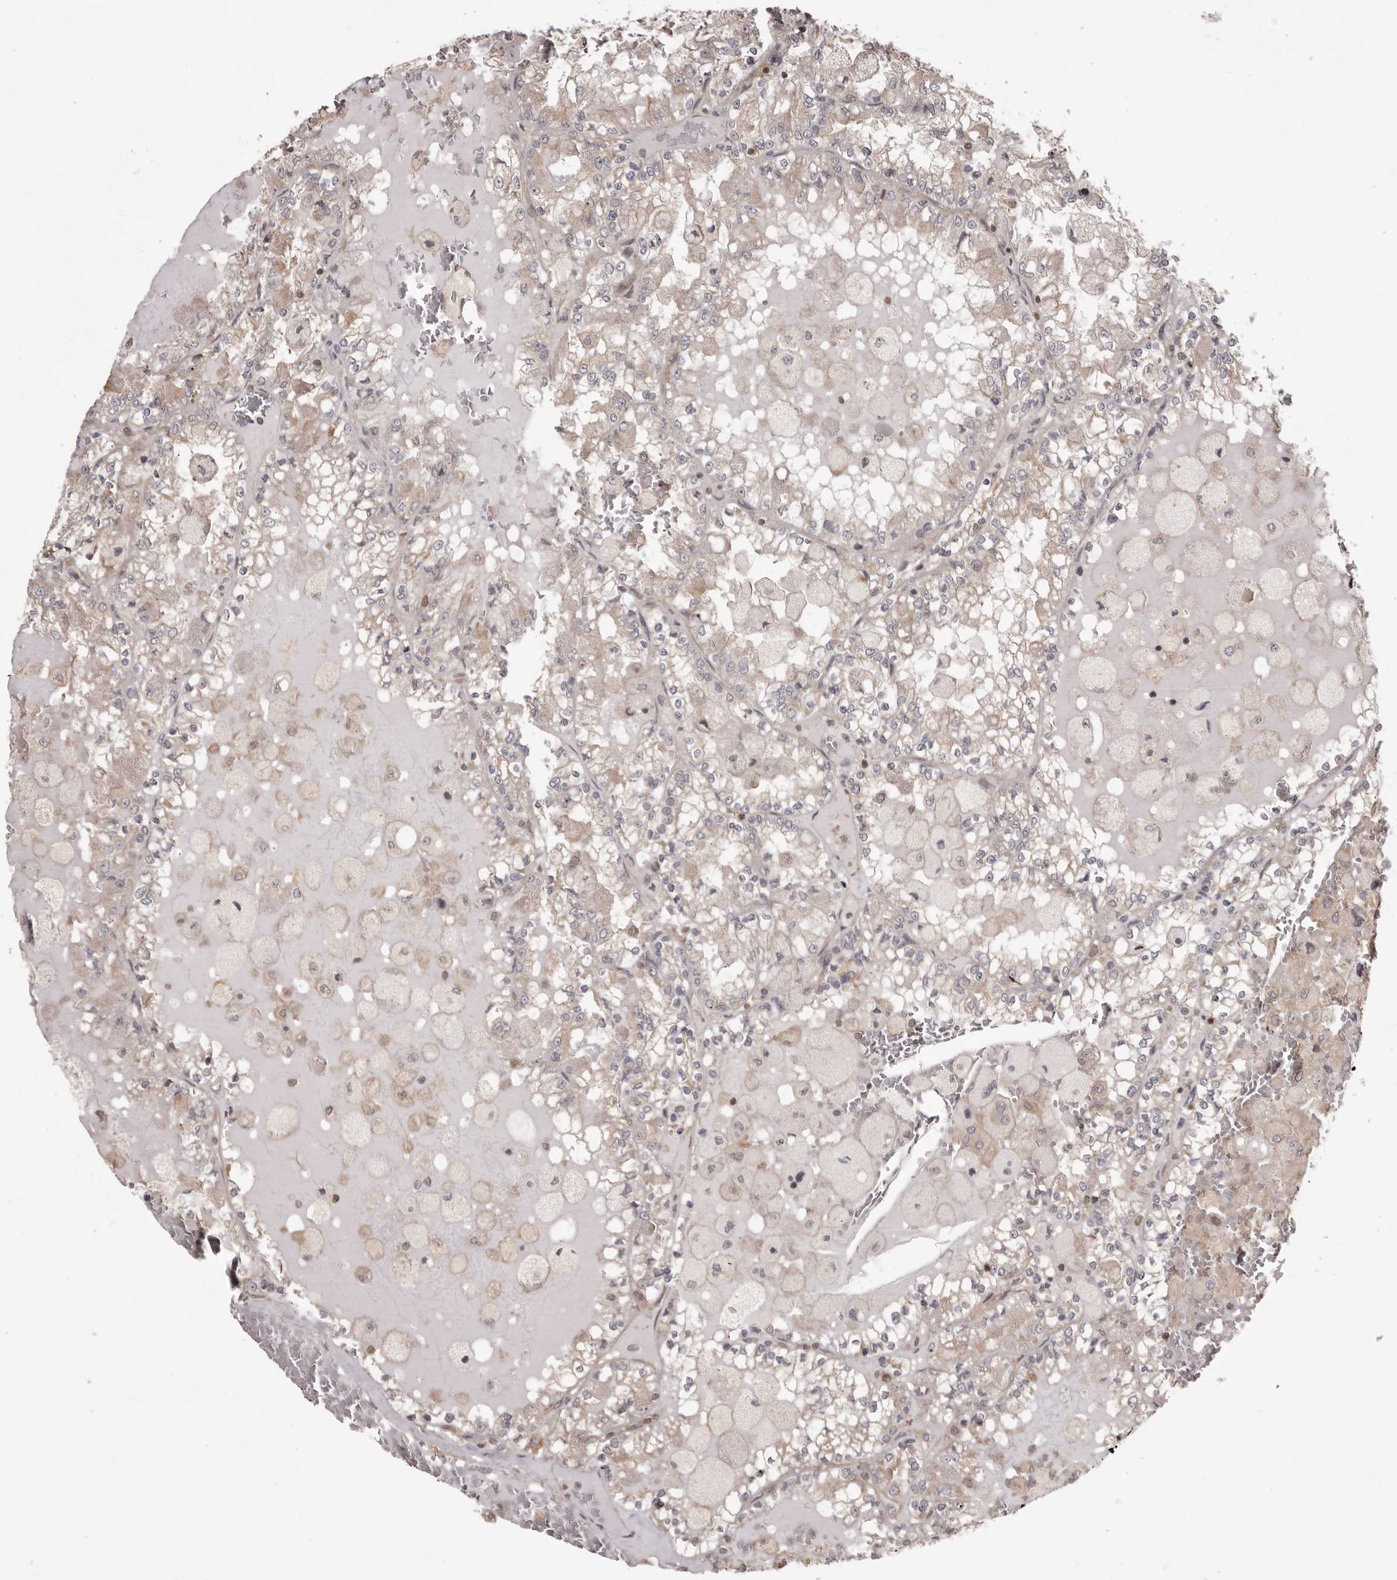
{"staining": {"intensity": "weak", "quantity": "<25%", "location": "cytoplasmic/membranous"}, "tissue": "renal cancer", "cell_type": "Tumor cells", "image_type": "cancer", "snomed": [{"axis": "morphology", "description": "Adenocarcinoma, NOS"}, {"axis": "topography", "description": "Kidney"}], "caption": "The photomicrograph displays no staining of tumor cells in renal cancer (adenocarcinoma).", "gene": "NFKBIA", "patient": {"sex": "female", "age": 56}}